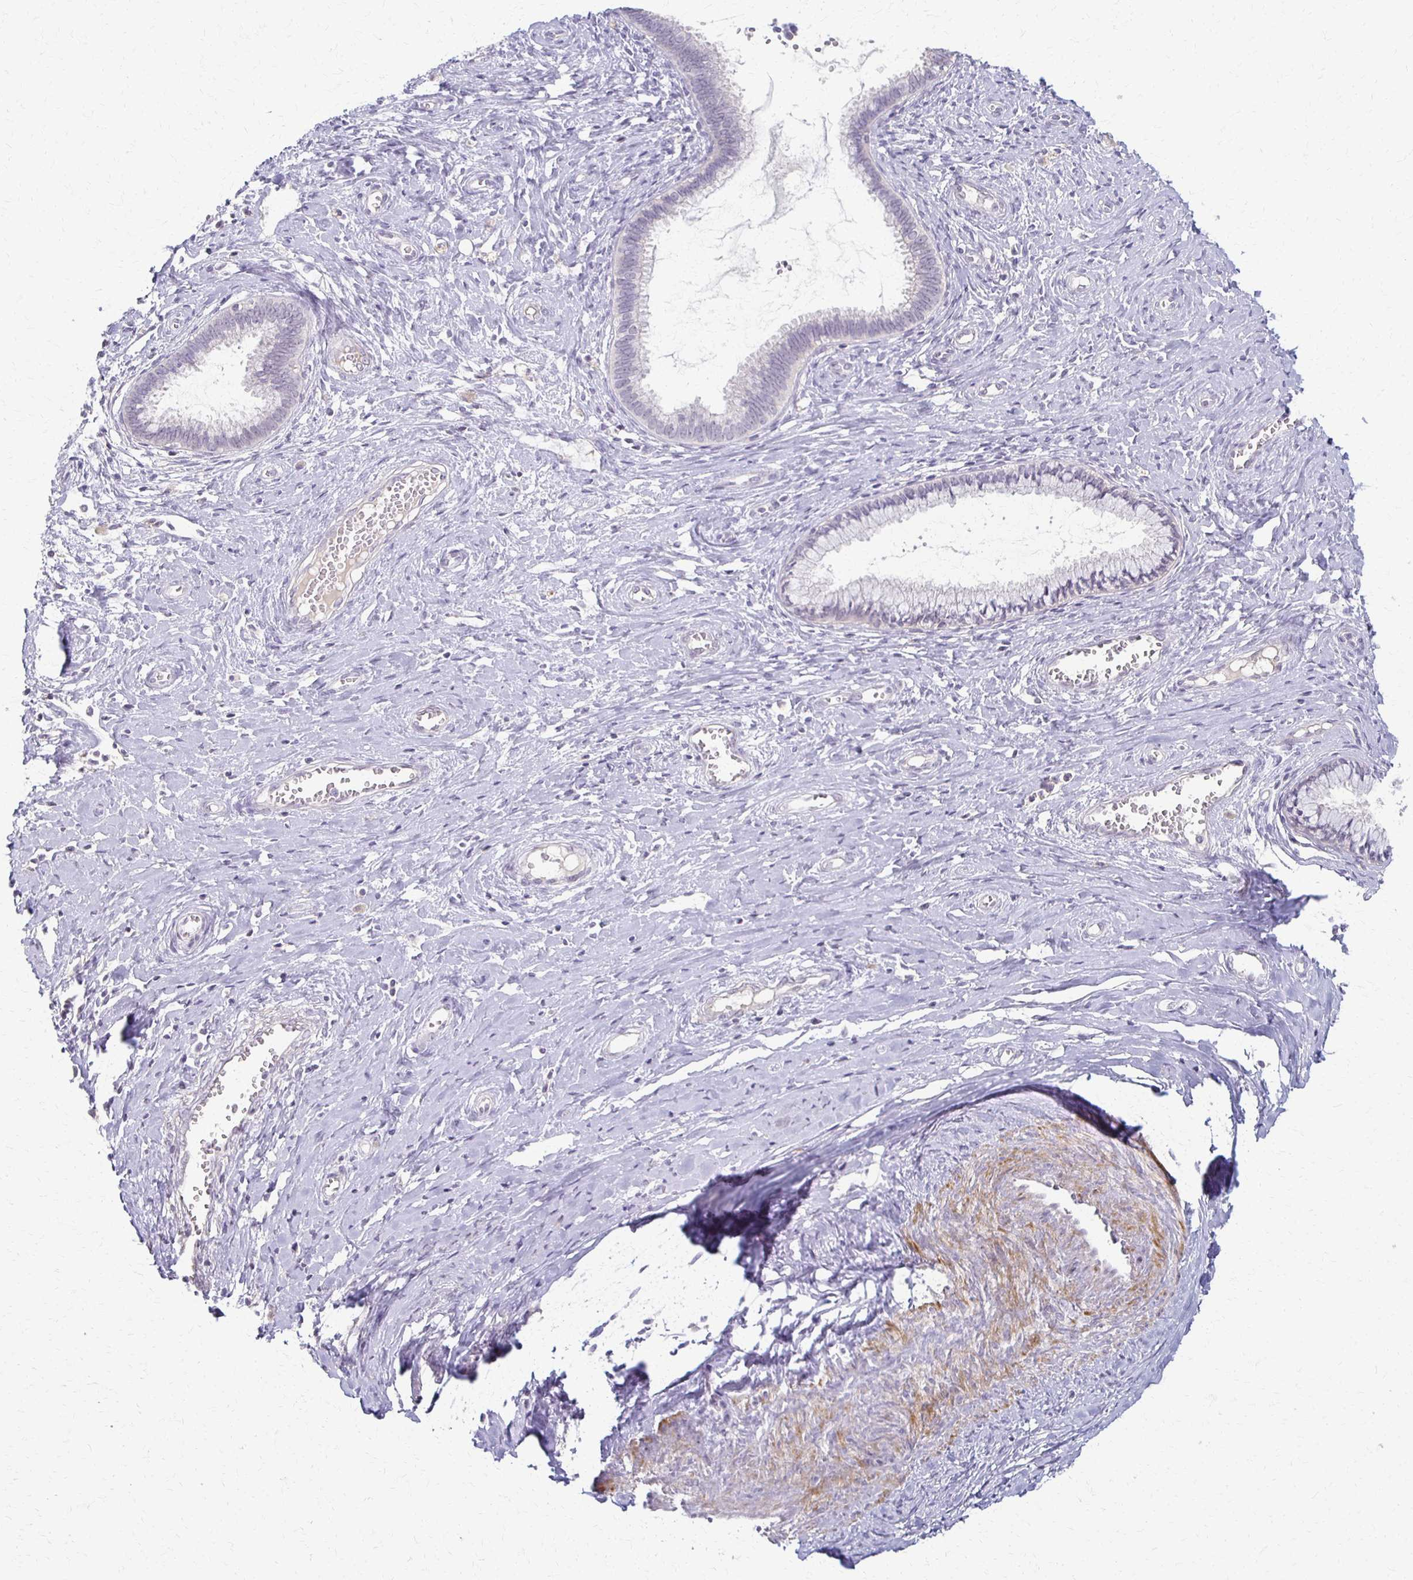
{"staining": {"intensity": "negative", "quantity": "none", "location": "none"}, "tissue": "cervical cancer", "cell_type": "Tumor cells", "image_type": "cancer", "snomed": [{"axis": "morphology", "description": "Squamous cell carcinoma, NOS"}, {"axis": "topography", "description": "Cervix"}], "caption": "Tumor cells show no significant expression in cervical squamous cell carcinoma.", "gene": "FOXO4", "patient": {"sex": "female", "age": 44}}